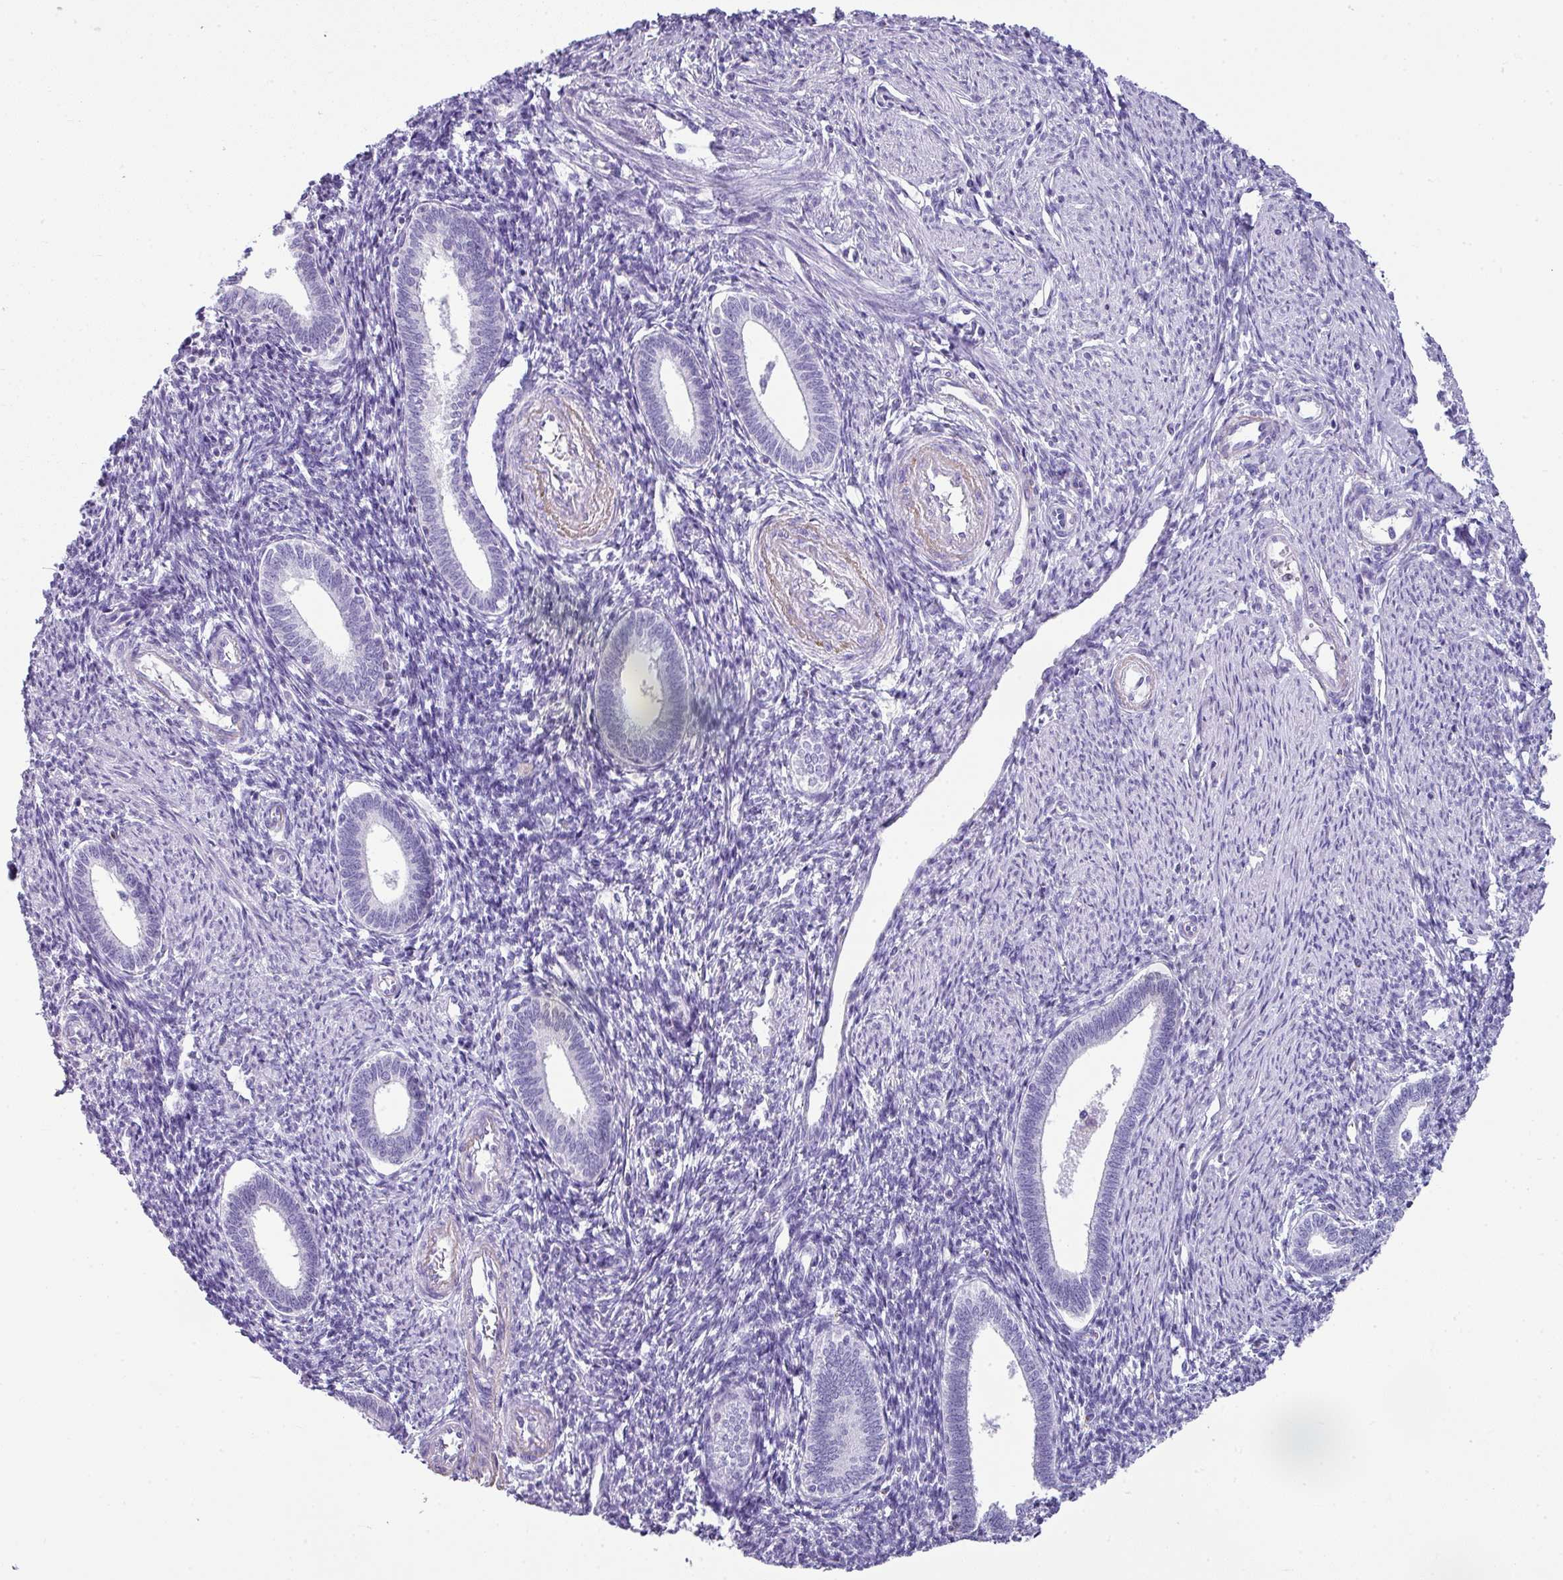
{"staining": {"intensity": "negative", "quantity": "none", "location": "none"}, "tissue": "endometrium", "cell_type": "Cells in endometrial stroma", "image_type": "normal", "snomed": [{"axis": "morphology", "description": "Normal tissue, NOS"}, {"axis": "topography", "description": "Endometrium"}], "caption": "Immunohistochemistry (IHC) of benign human endometrium displays no positivity in cells in endometrial stroma.", "gene": "ZNF568", "patient": {"sex": "female", "age": 41}}